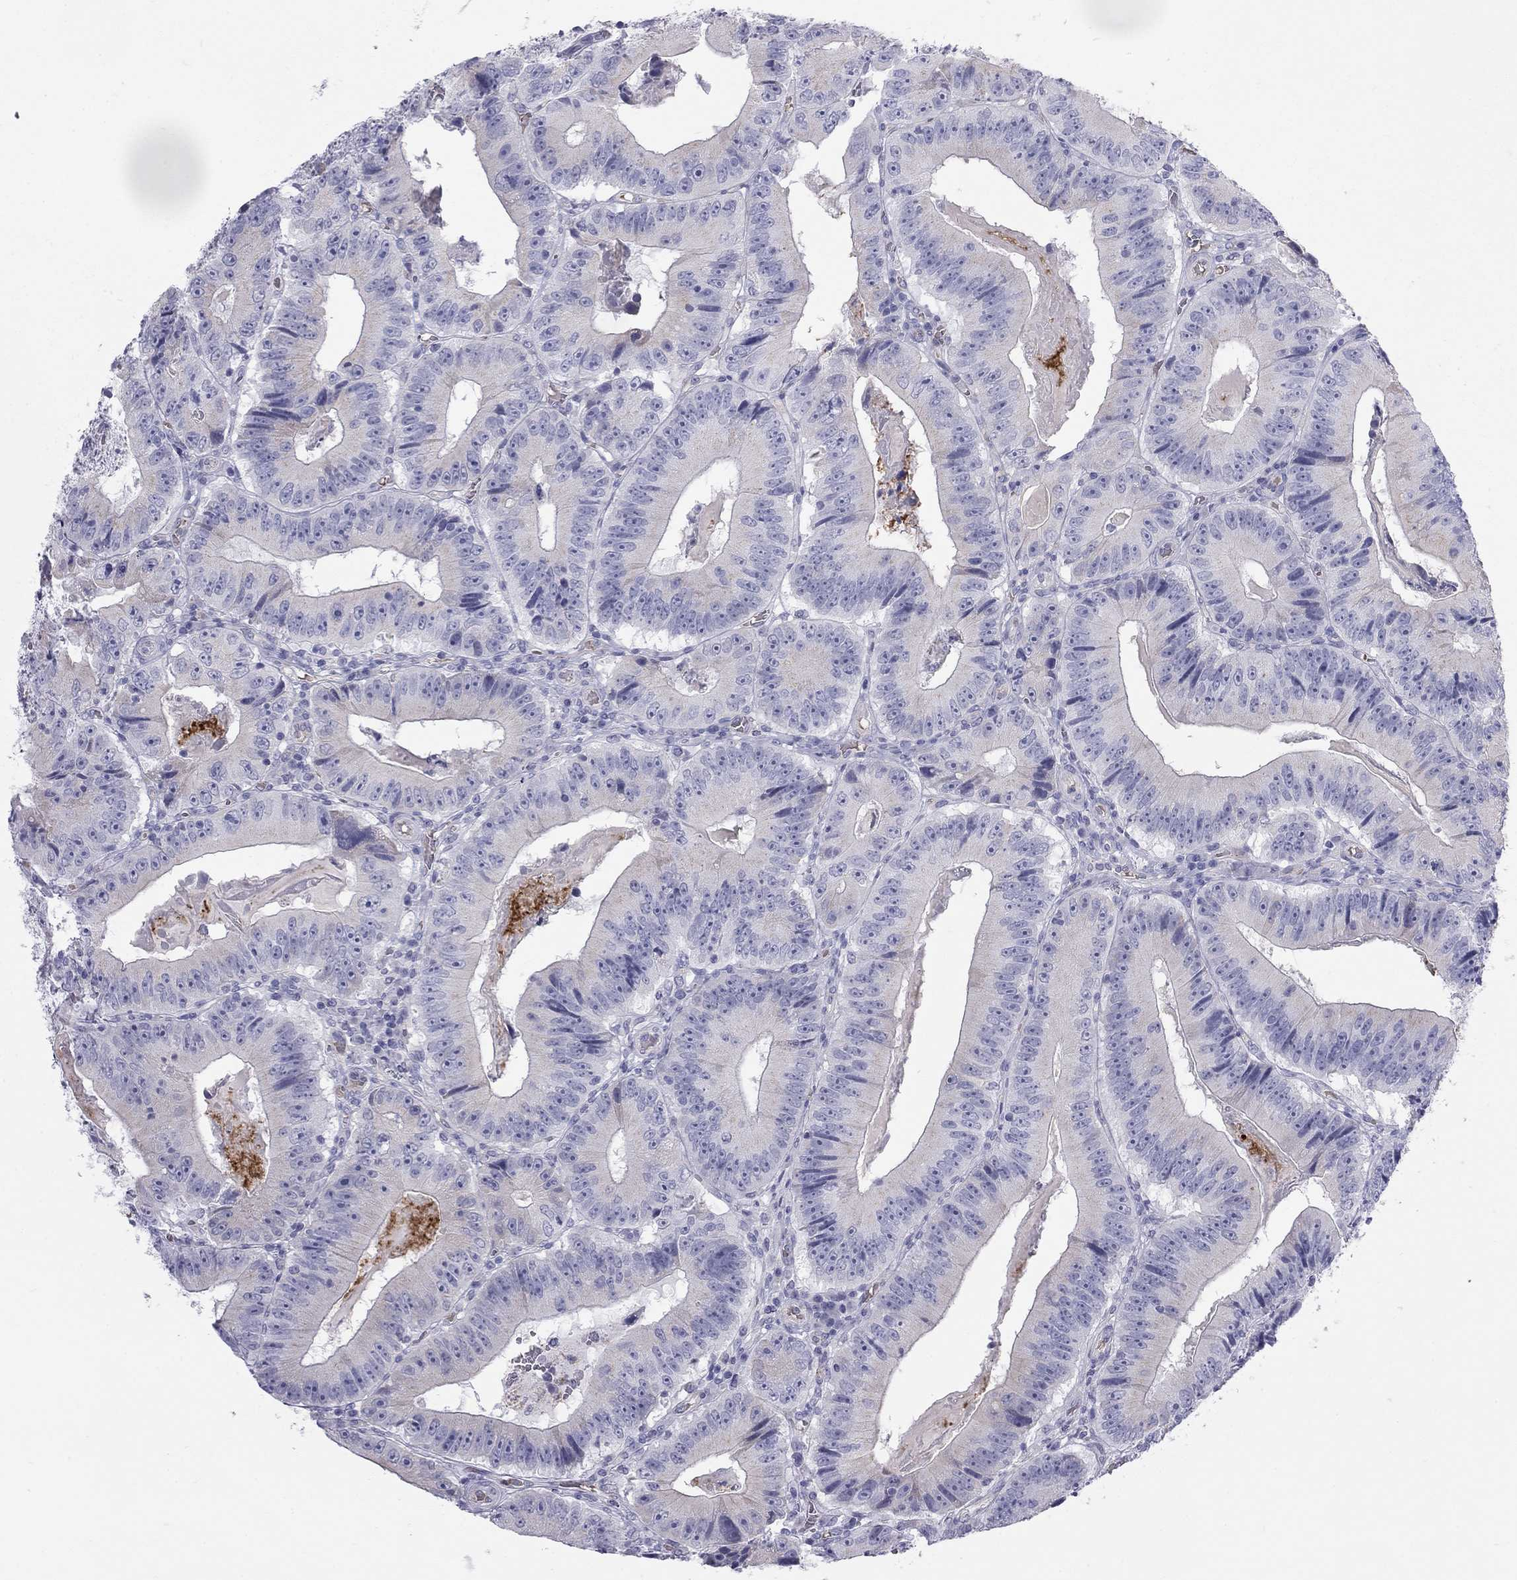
{"staining": {"intensity": "negative", "quantity": "none", "location": "none"}, "tissue": "colorectal cancer", "cell_type": "Tumor cells", "image_type": "cancer", "snomed": [{"axis": "morphology", "description": "Adenocarcinoma, NOS"}, {"axis": "topography", "description": "Colon"}], "caption": "The immunohistochemistry image has no significant expression in tumor cells of colorectal cancer (adenocarcinoma) tissue. (DAB (3,3'-diaminobenzidine) IHC visualized using brightfield microscopy, high magnification).", "gene": "TDRD6", "patient": {"sex": "female", "age": 86}}